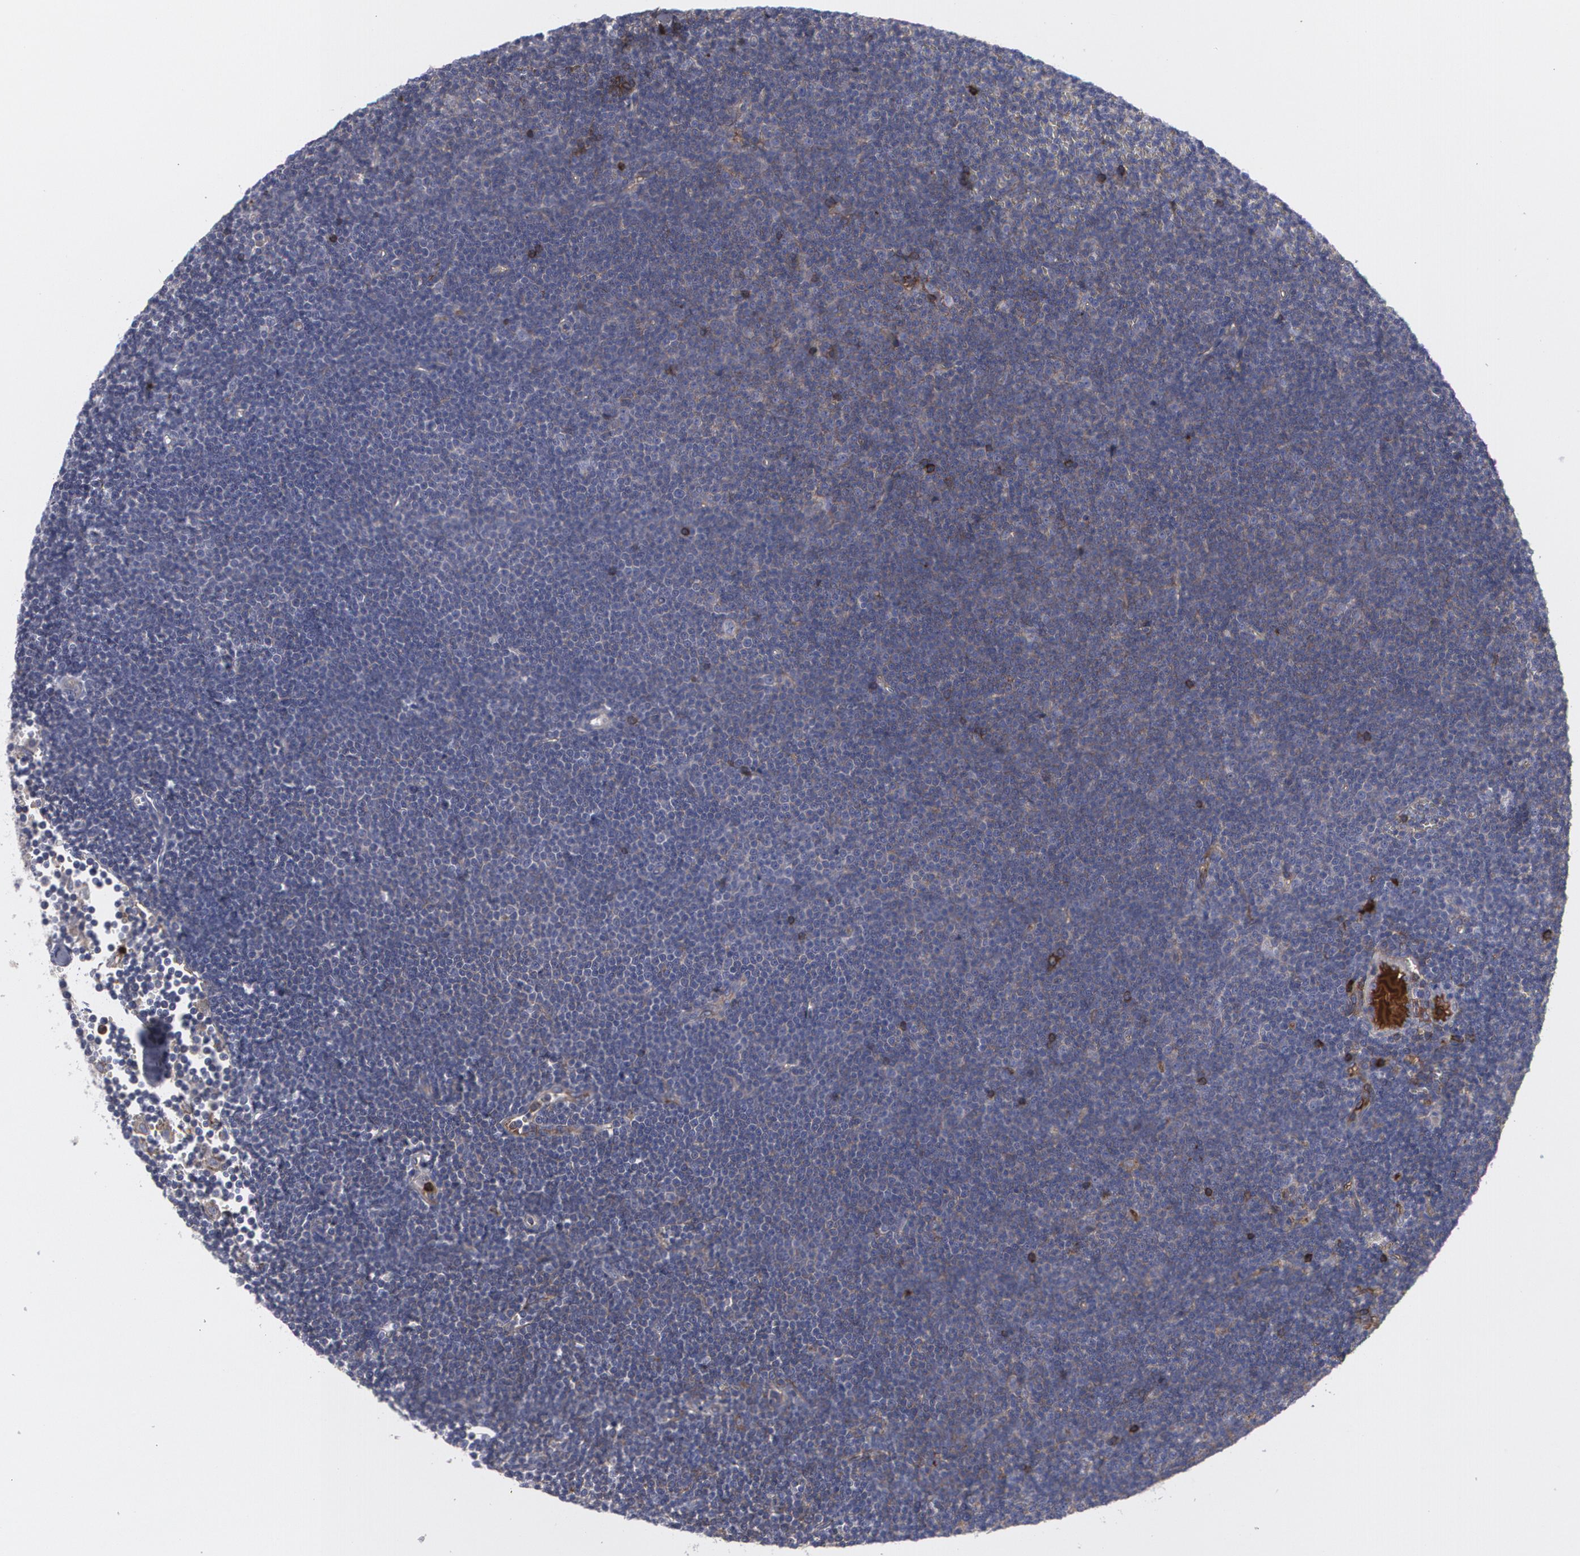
{"staining": {"intensity": "negative", "quantity": "none", "location": "none"}, "tissue": "lymphoma", "cell_type": "Tumor cells", "image_type": "cancer", "snomed": [{"axis": "morphology", "description": "Malignant lymphoma, non-Hodgkin's type, Low grade"}, {"axis": "topography", "description": "Lymph node"}], "caption": "Protein analysis of lymphoma demonstrates no significant positivity in tumor cells. (DAB IHC visualized using brightfield microscopy, high magnification).", "gene": "LRG1", "patient": {"sex": "female", "age": 73}}